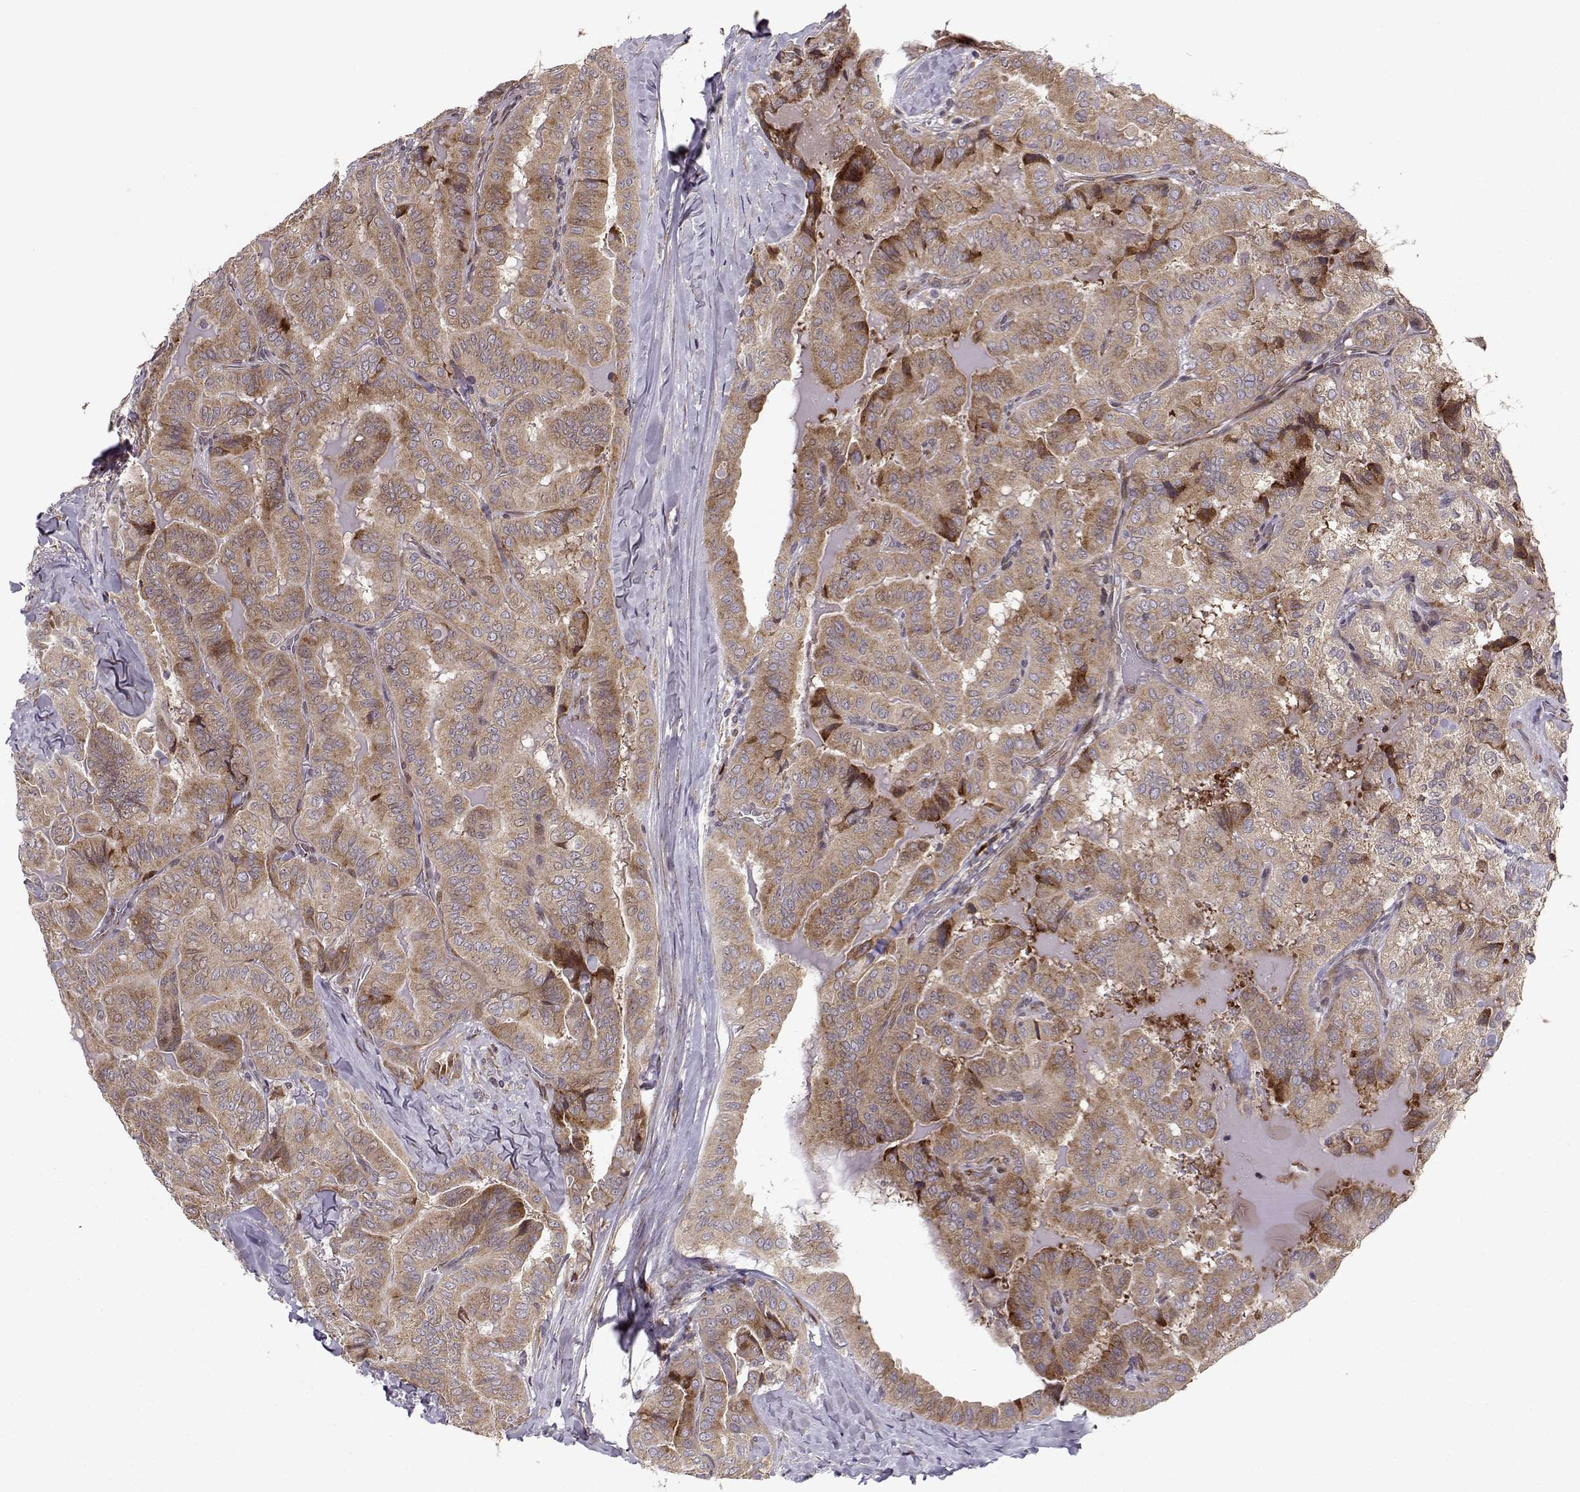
{"staining": {"intensity": "moderate", "quantity": ">75%", "location": "cytoplasmic/membranous"}, "tissue": "thyroid cancer", "cell_type": "Tumor cells", "image_type": "cancer", "snomed": [{"axis": "morphology", "description": "Papillary adenocarcinoma, NOS"}, {"axis": "topography", "description": "Thyroid gland"}], "caption": "Human thyroid papillary adenocarcinoma stained with a brown dye reveals moderate cytoplasmic/membranous positive positivity in about >75% of tumor cells.", "gene": "RPL31", "patient": {"sex": "female", "age": 68}}